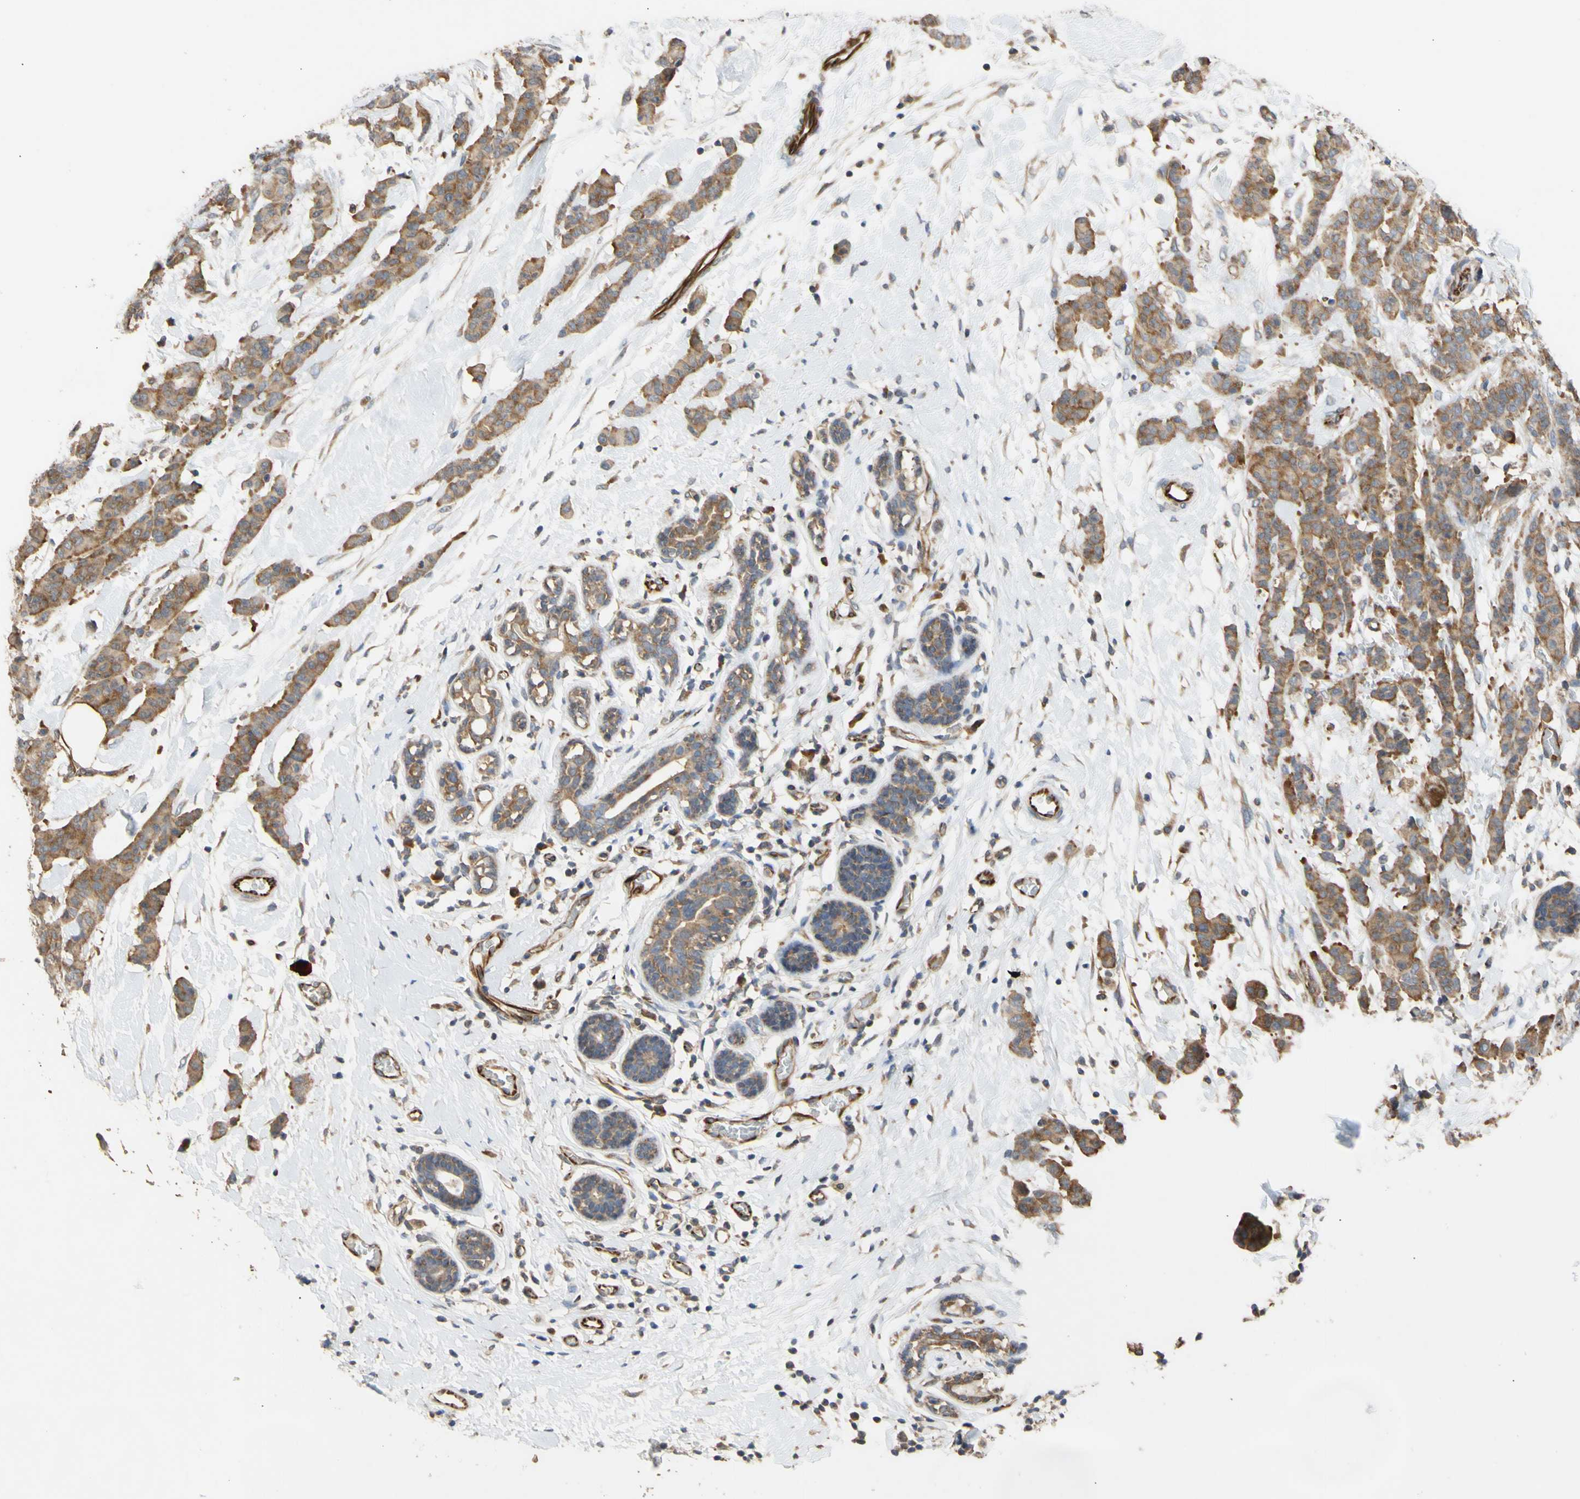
{"staining": {"intensity": "moderate", "quantity": ">75%", "location": "cytoplasmic/membranous"}, "tissue": "breast cancer", "cell_type": "Tumor cells", "image_type": "cancer", "snomed": [{"axis": "morphology", "description": "Normal tissue, NOS"}, {"axis": "morphology", "description": "Duct carcinoma"}, {"axis": "topography", "description": "Breast"}], "caption": "Breast cancer (infiltrating ductal carcinoma) tissue reveals moderate cytoplasmic/membranous positivity in about >75% of tumor cells, visualized by immunohistochemistry.", "gene": "EIF2S3", "patient": {"sex": "female", "age": 40}}